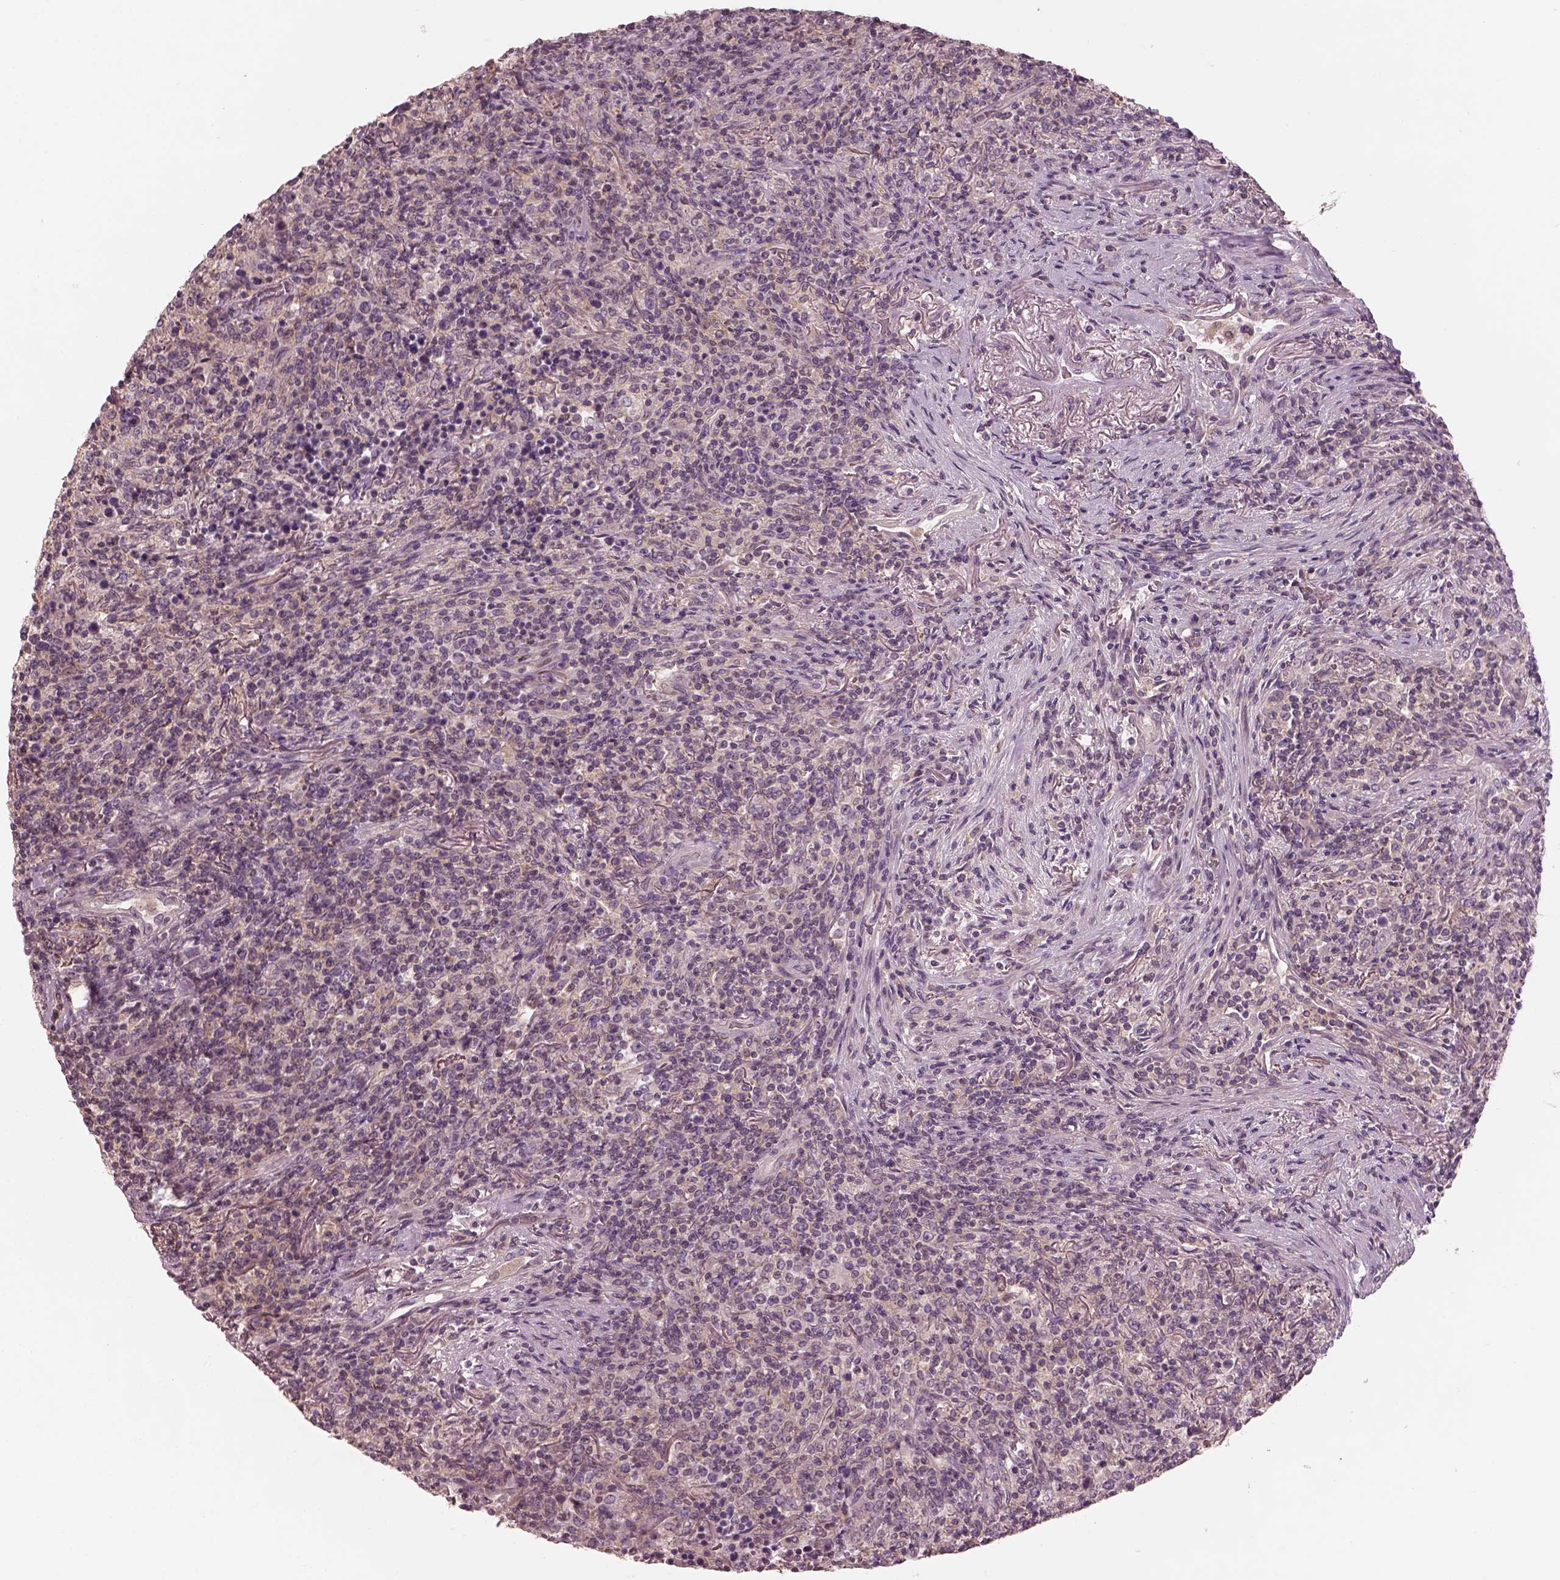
{"staining": {"intensity": "negative", "quantity": "none", "location": "none"}, "tissue": "lymphoma", "cell_type": "Tumor cells", "image_type": "cancer", "snomed": [{"axis": "morphology", "description": "Malignant lymphoma, non-Hodgkin's type, High grade"}, {"axis": "topography", "description": "Lung"}], "caption": "Tumor cells show no significant positivity in lymphoma.", "gene": "PRKACG", "patient": {"sex": "male", "age": 79}}